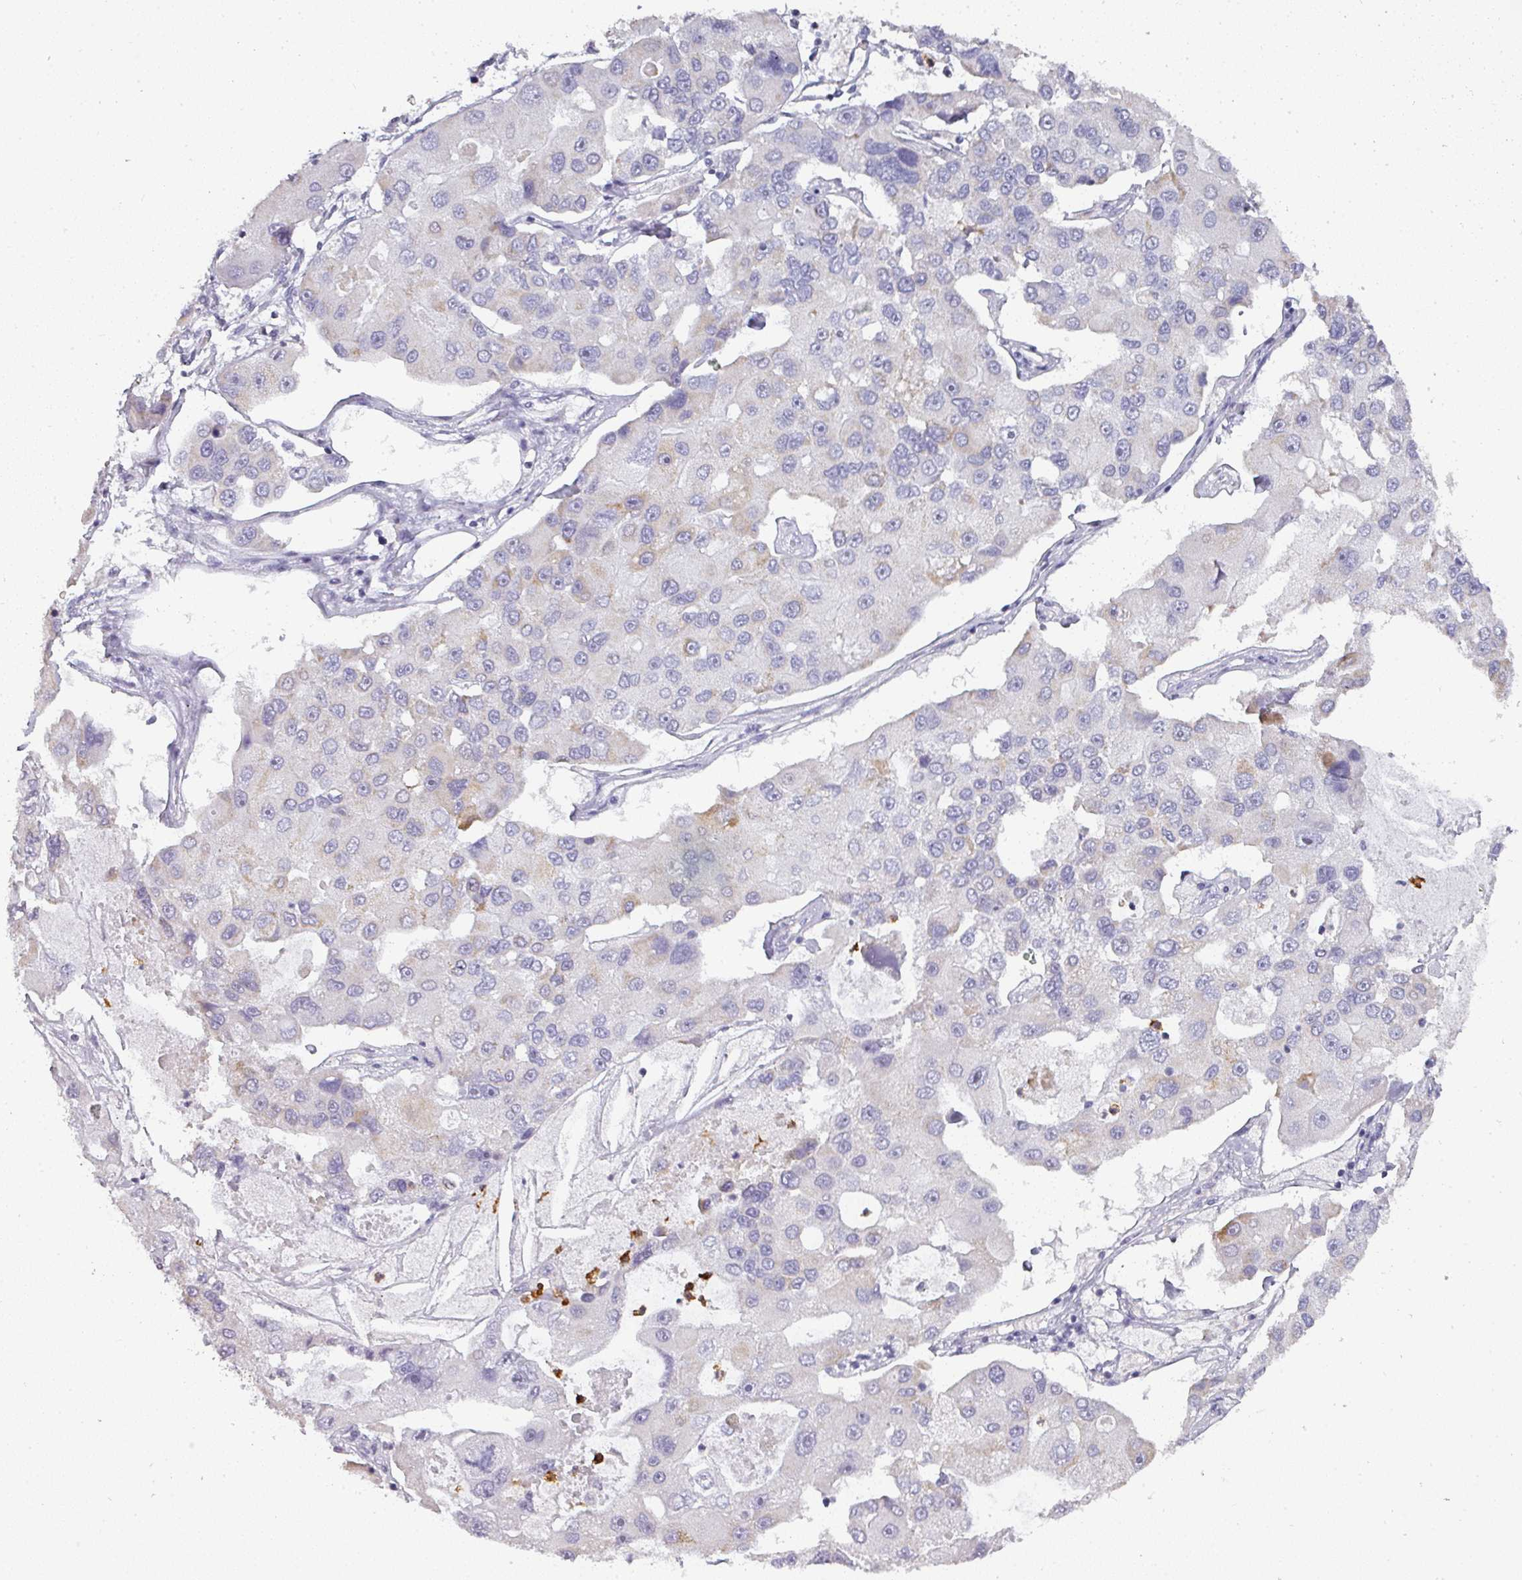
{"staining": {"intensity": "negative", "quantity": "none", "location": "none"}, "tissue": "lung cancer", "cell_type": "Tumor cells", "image_type": "cancer", "snomed": [{"axis": "morphology", "description": "Adenocarcinoma, NOS"}, {"axis": "topography", "description": "Lung"}], "caption": "A high-resolution photomicrograph shows IHC staining of lung adenocarcinoma, which exhibits no significant expression in tumor cells.", "gene": "CAMP", "patient": {"sex": "female", "age": 54}}